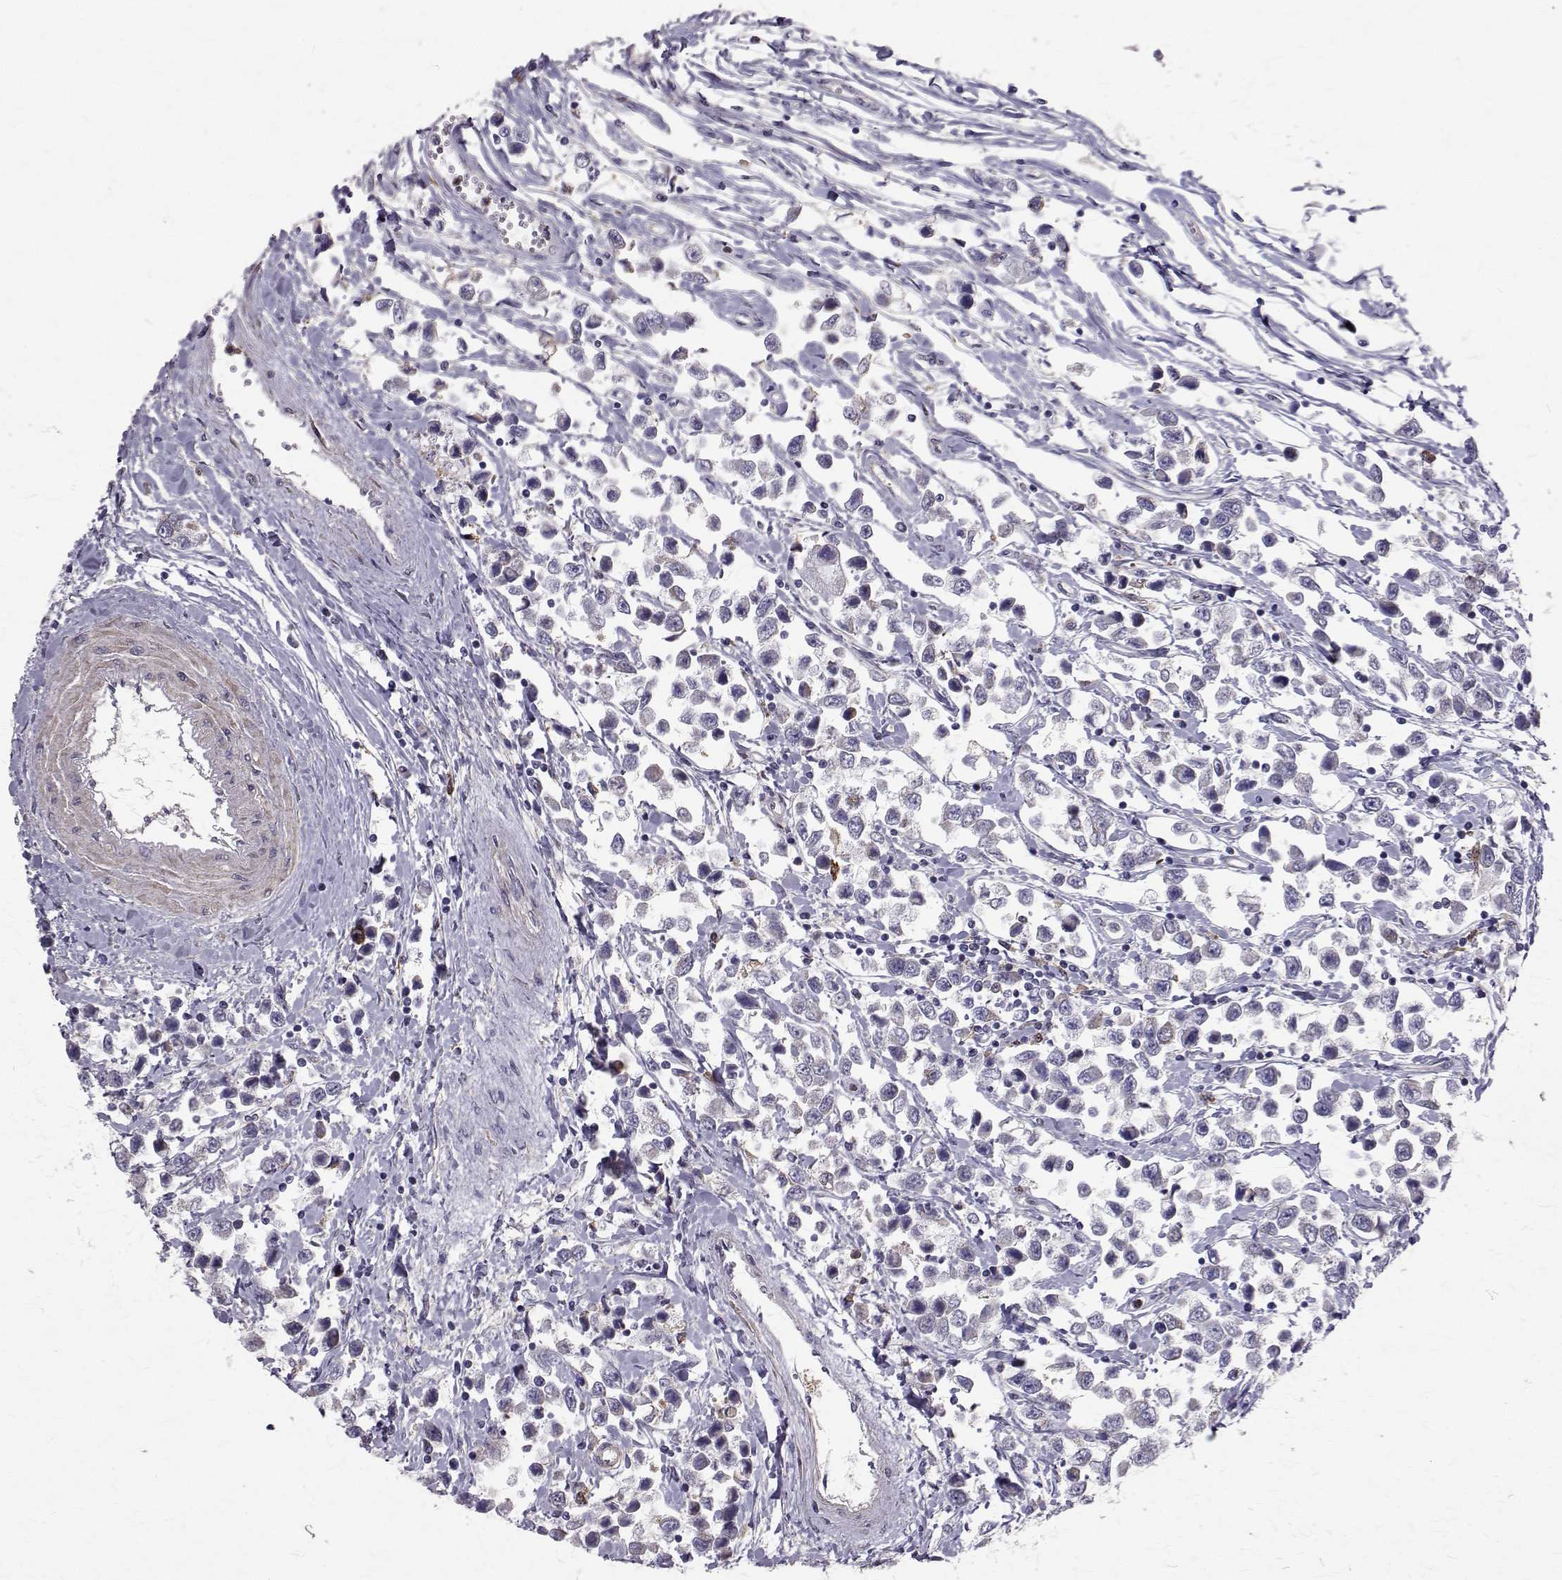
{"staining": {"intensity": "negative", "quantity": "none", "location": "none"}, "tissue": "testis cancer", "cell_type": "Tumor cells", "image_type": "cancer", "snomed": [{"axis": "morphology", "description": "Seminoma, NOS"}, {"axis": "topography", "description": "Testis"}], "caption": "Image shows no protein staining in tumor cells of testis cancer (seminoma) tissue.", "gene": "CCDC89", "patient": {"sex": "male", "age": 34}}